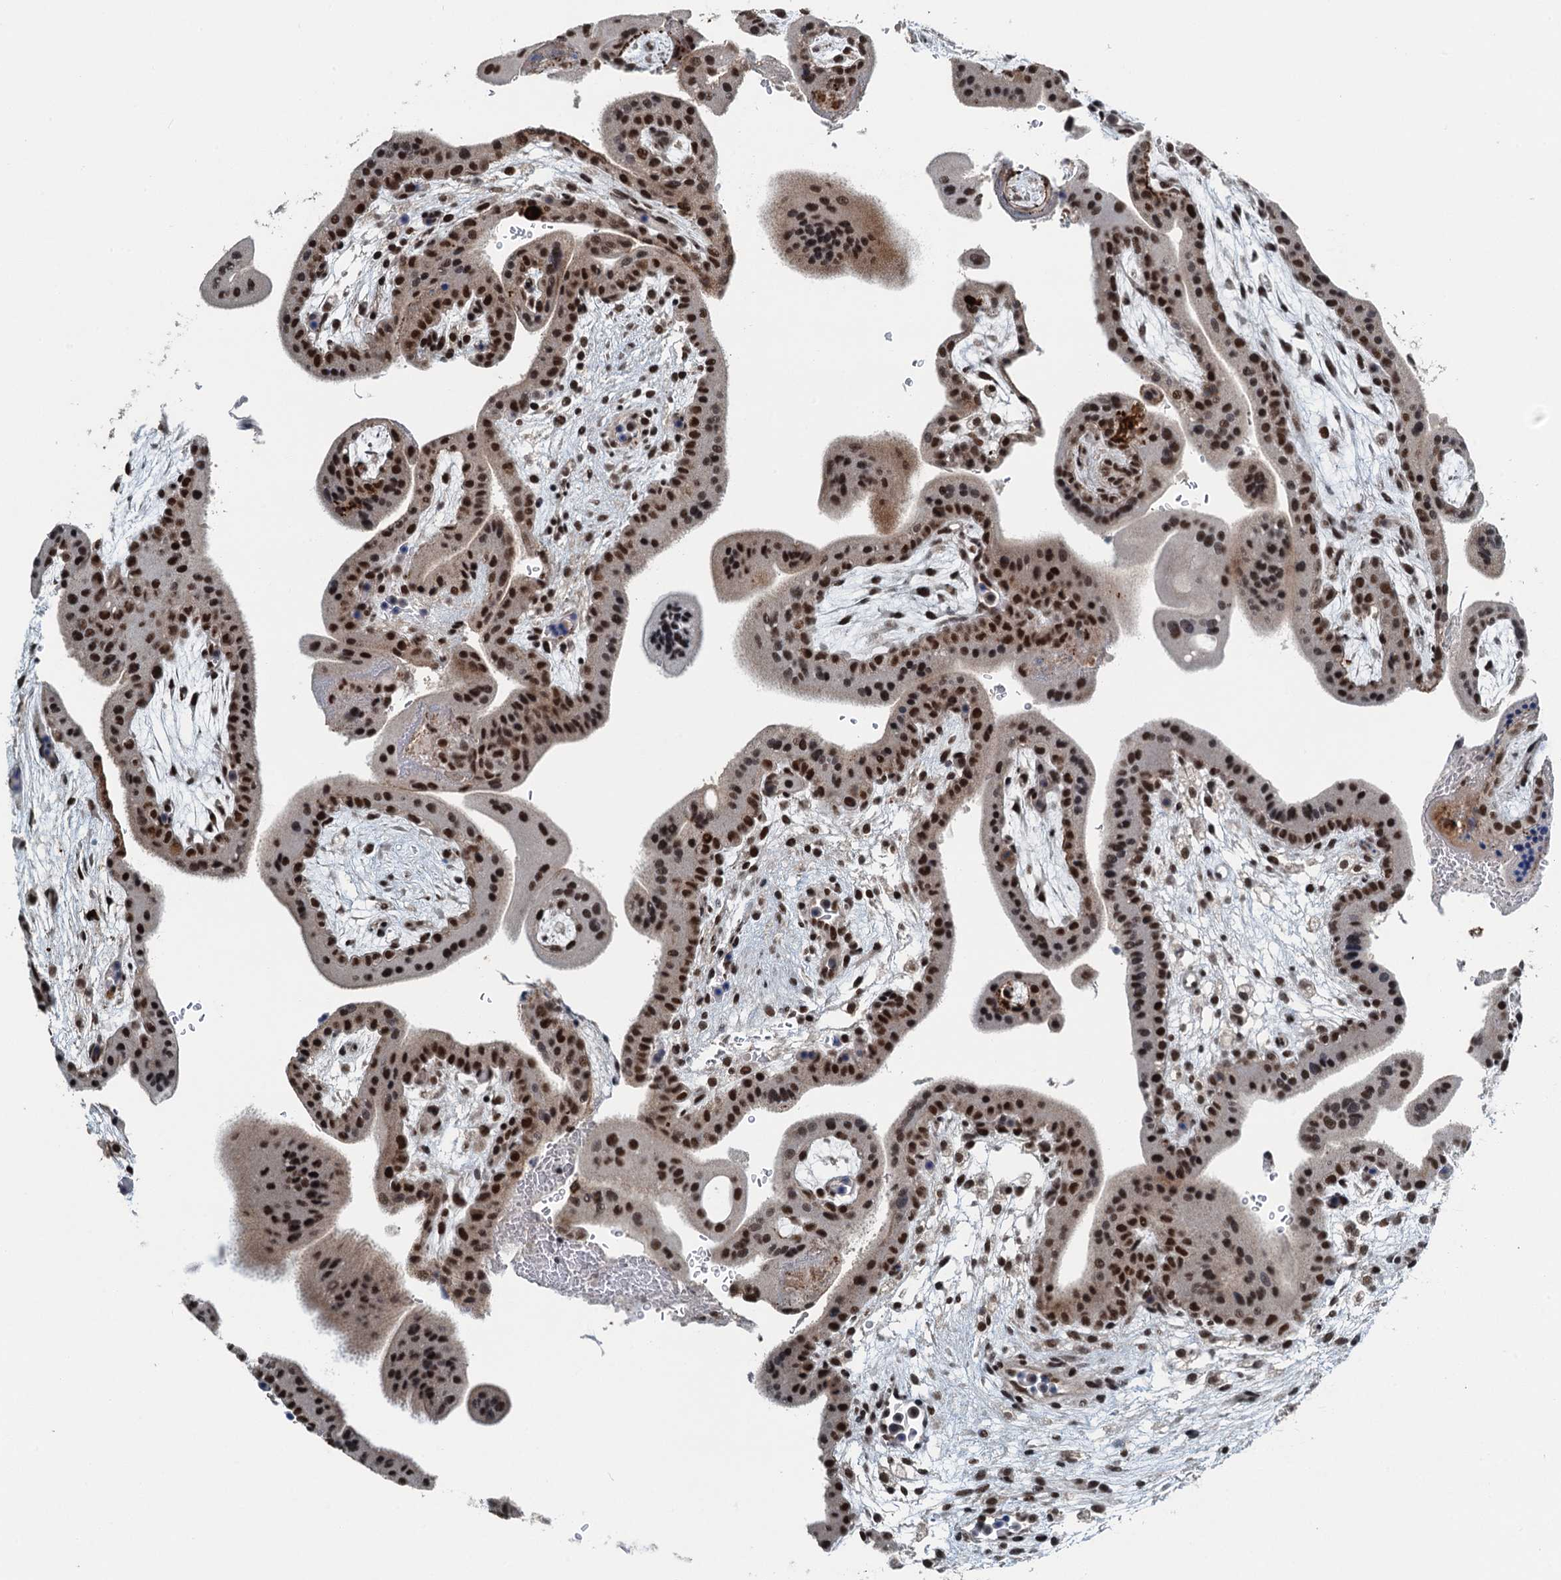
{"staining": {"intensity": "strong", "quantity": ">75%", "location": "nuclear"}, "tissue": "placenta", "cell_type": "Trophoblastic cells", "image_type": "normal", "snomed": [{"axis": "morphology", "description": "Normal tissue, NOS"}, {"axis": "topography", "description": "Placenta"}], "caption": "The immunohistochemical stain labels strong nuclear expression in trophoblastic cells of normal placenta. The staining was performed using DAB to visualize the protein expression in brown, while the nuclei were stained in blue with hematoxylin (Magnification: 20x).", "gene": "MTA3", "patient": {"sex": "female", "age": 35}}